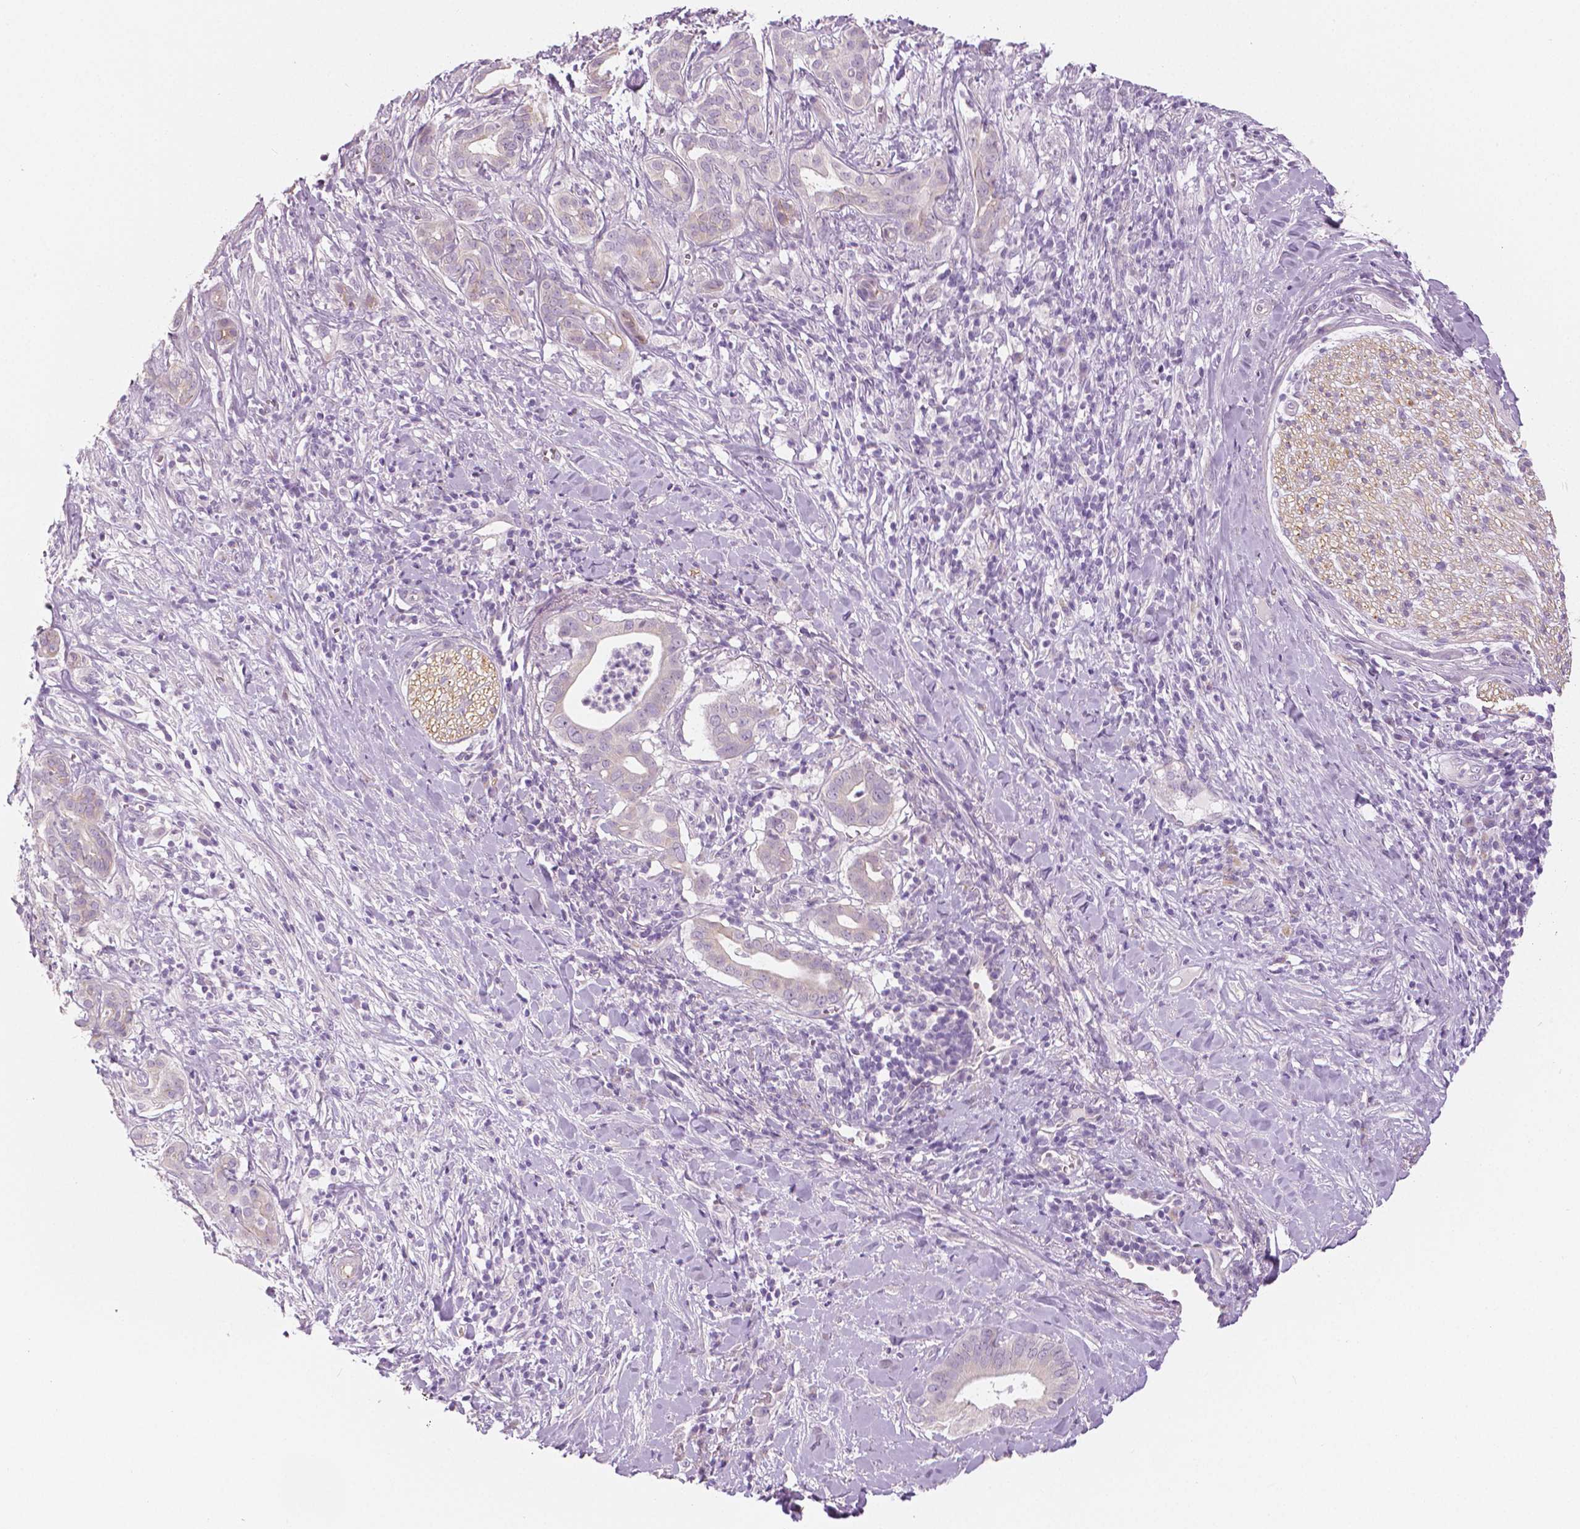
{"staining": {"intensity": "negative", "quantity": "none", "location": "none"}, "tissue": "pancreatic cancer", "cell_type": "Tumor cells", "image_type": "cancer", "snomed": [{"axis": "morphology", "description": "Adenocarcinoma, NOS"}, {"axis": "topography", "description": "Pancreas"}], "caption": "An immunohistochemistry photomicrograph of pancreatic cancer is shown. There is no staining in tumor cells of pancreatic cancer.", "gene": "SLC24A1", "patient": {"sex": "male", "age": 61}}